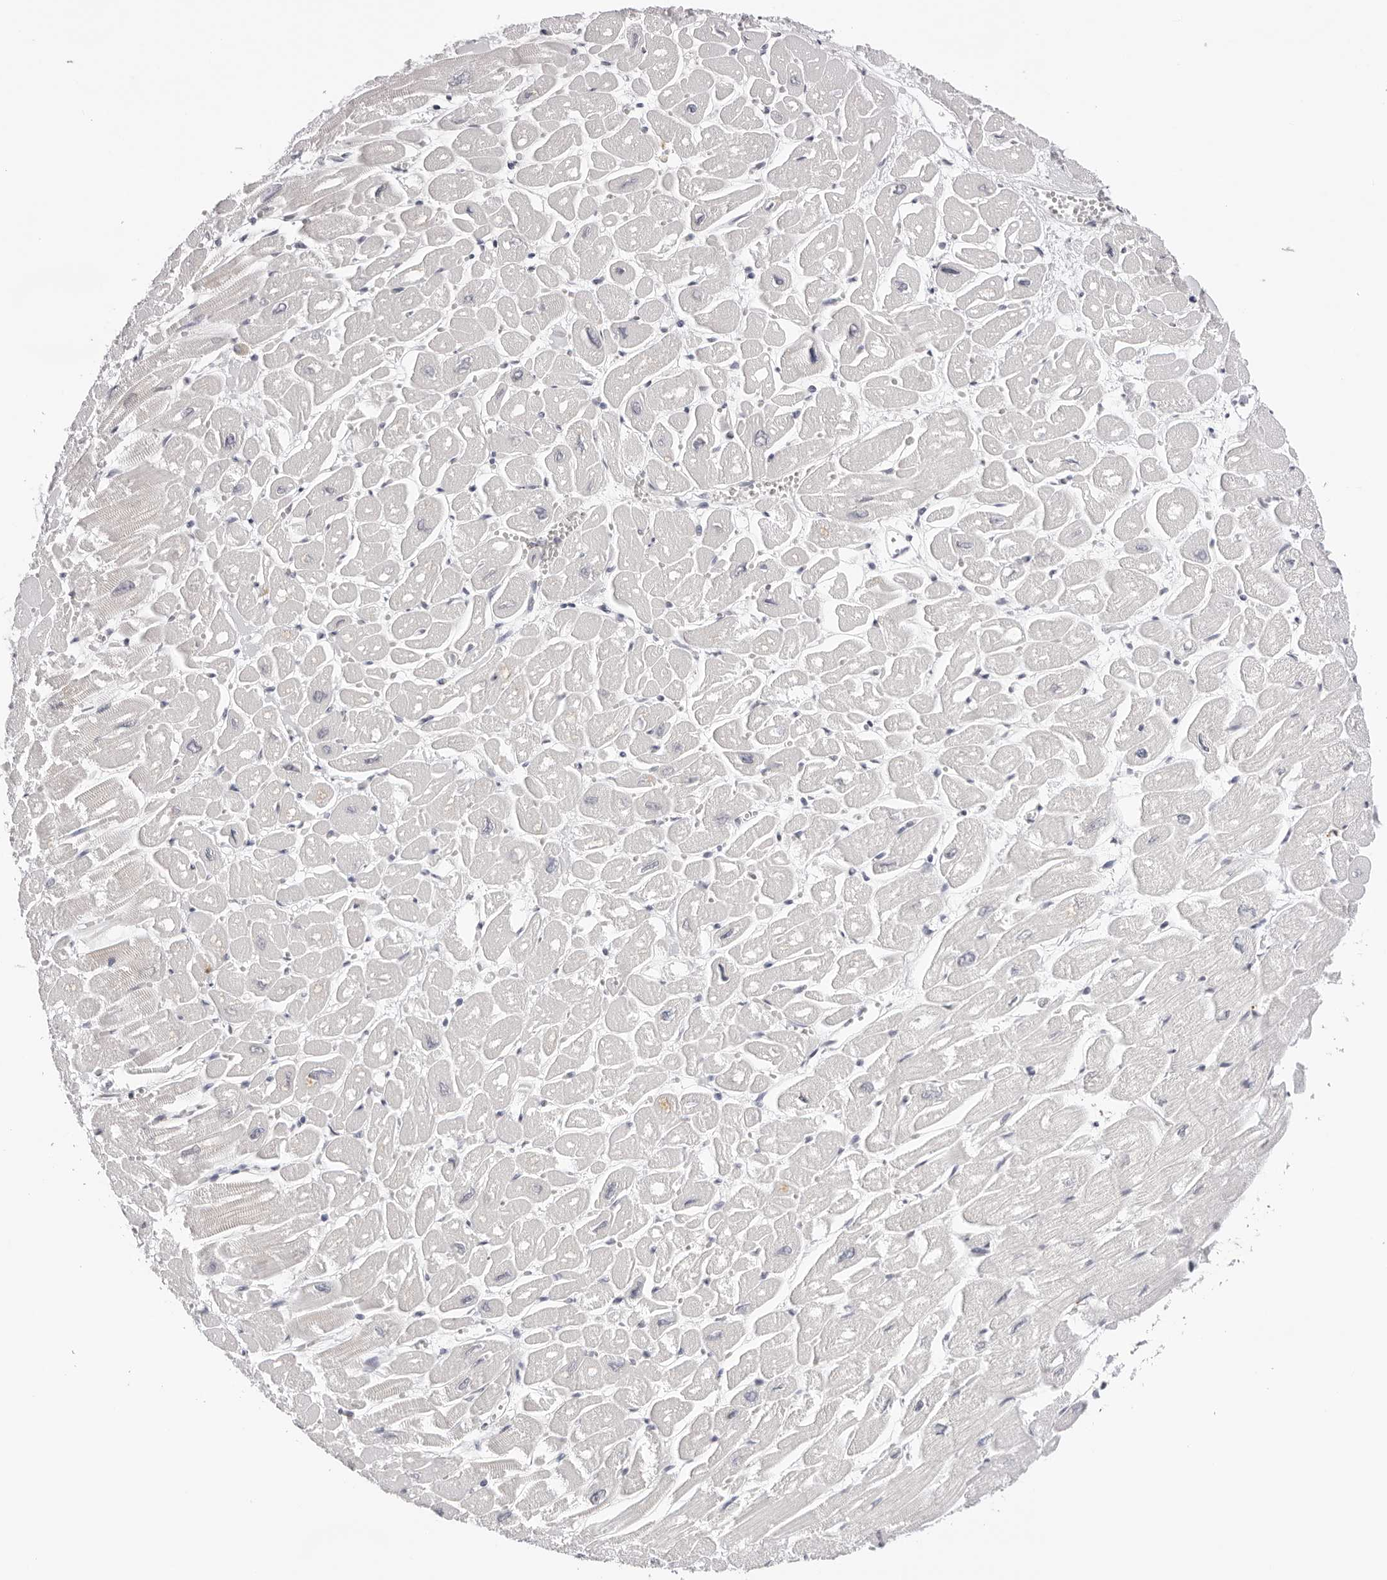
{"staining": {"intensity": "negative", "quantity": "none", "location": "none"}, "tissue": "heart muscle", "cell_type": "Cardiomyocytes", "image_type": "normal", "snomed": [{"axis": "morphology", "description": "Normal tissue, NOS"}, {"axis": "topography", "description": "Heart"}], "caption": "The micrograph shows no significant staining in cardiomyocytes of heart muscle.", "gene": "IL17RA", "patient": {"sex": "male", "age": 54}}